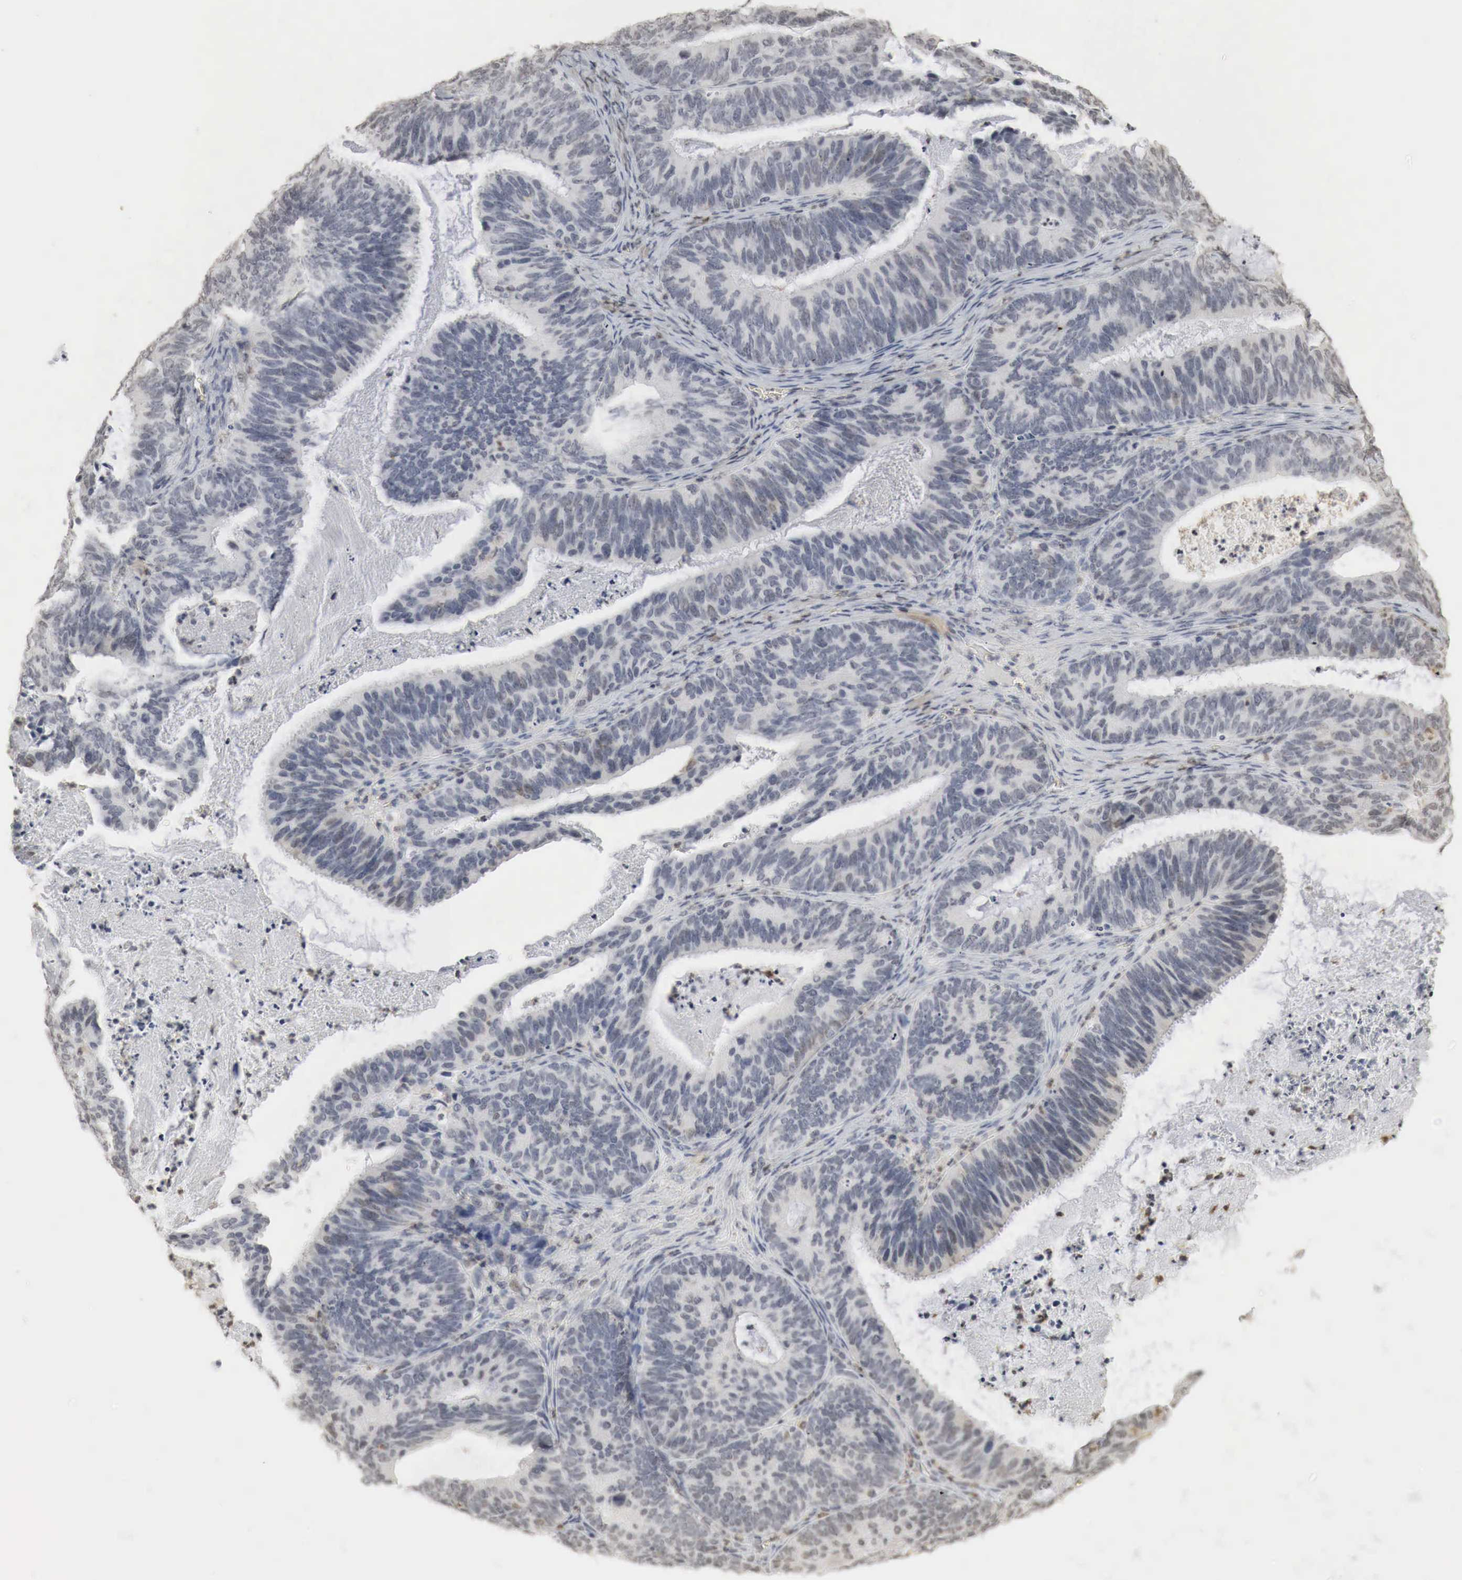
{"staining": {"intensity": "negative", "quantity": "none", "location": "none"}, "tissue": "ovarian cancer", "cell_type": "Tumor cells", "image_type": "cancer", "snomed": [{"axis": "morphology", "description": "Carcinoma, endometroid"}, {"axis": "topography", "description": "Ovary"}], "caption": "Immunohistochemistry (IHC) histopathology image of human ovarian cancer (endometroid carcinoma) stained for a protein (brown), which exhibits no positivity in tumor cells.", "gene": "ERBB4", "patient": {"sex": "female", "age": 52}}